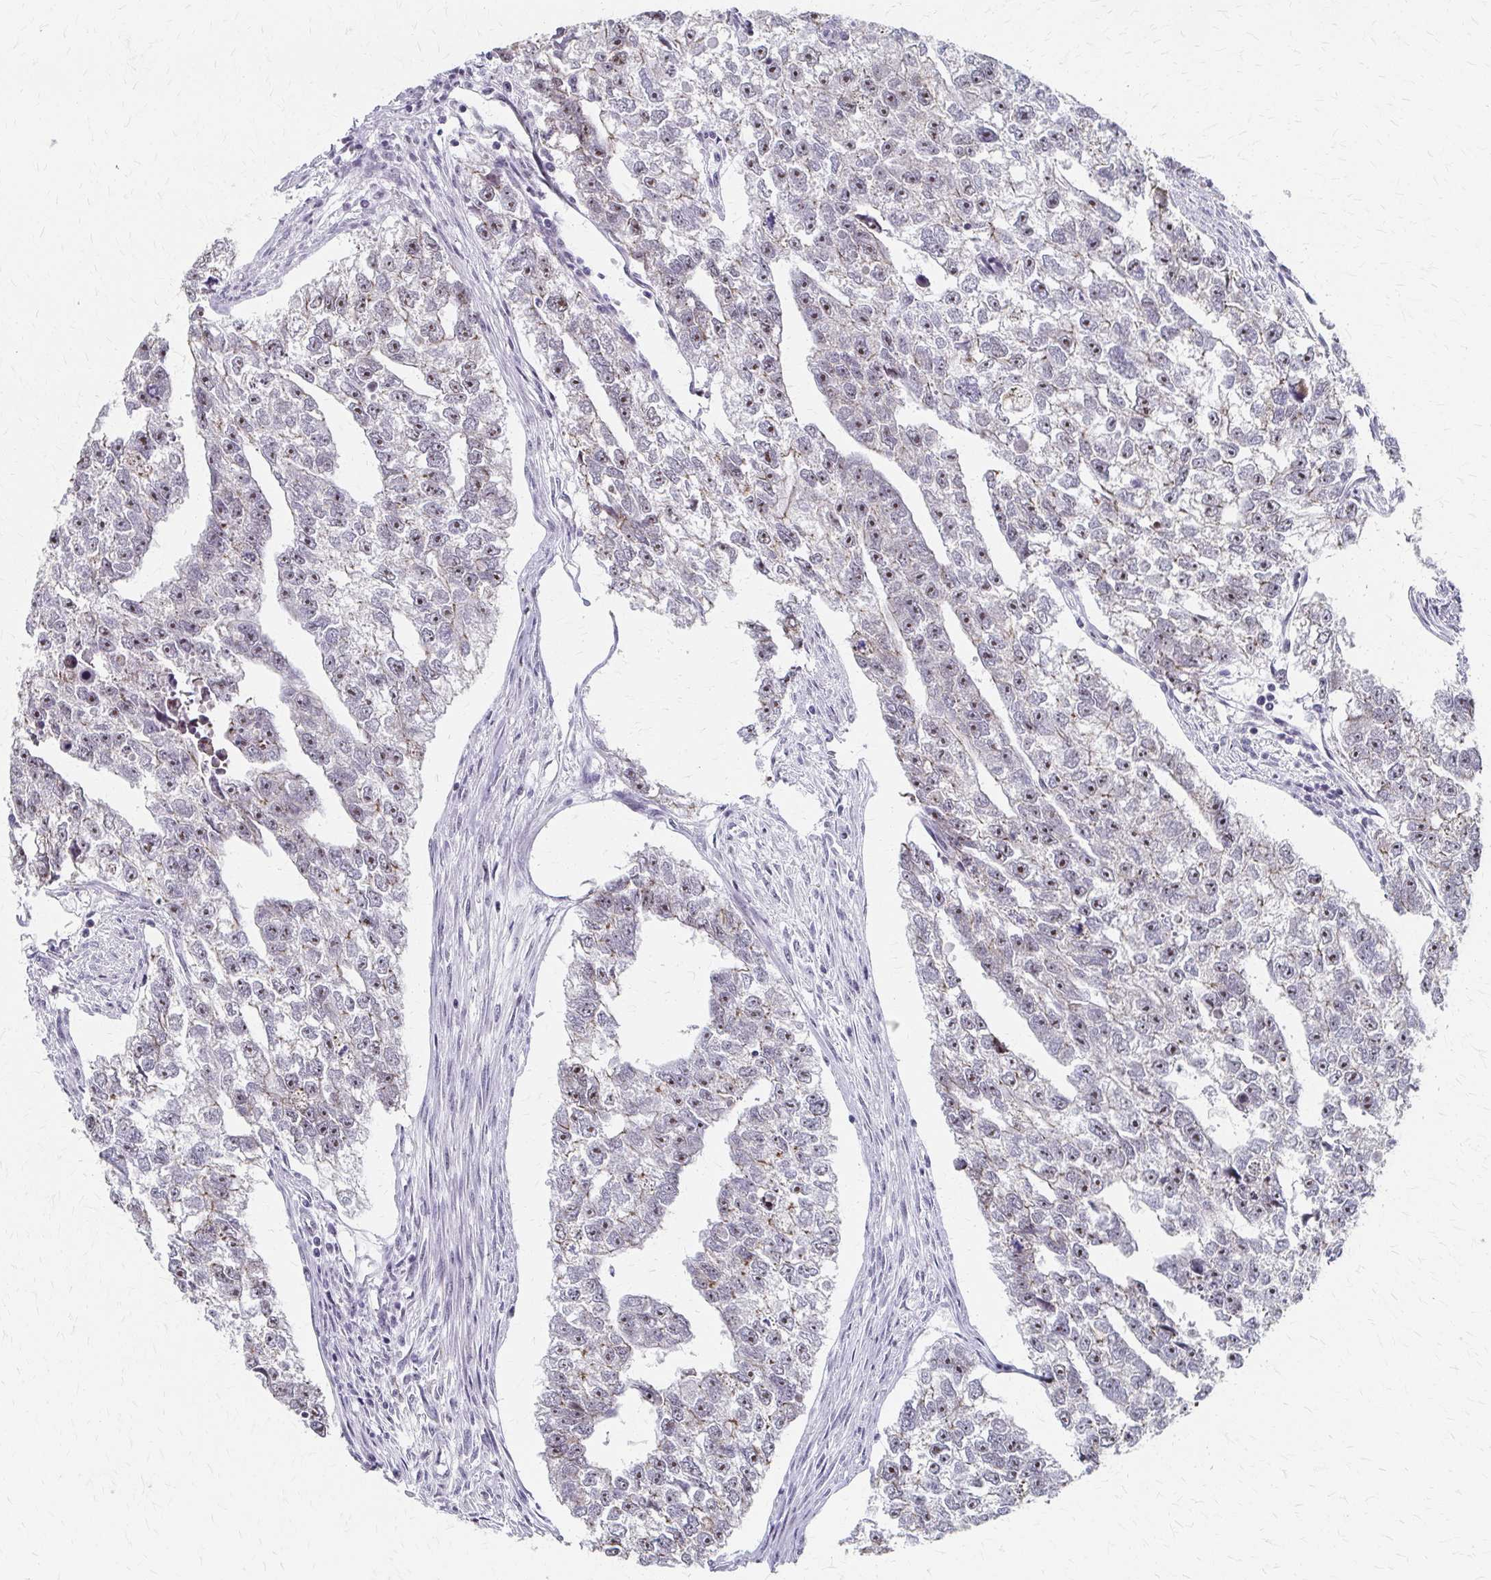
{"staining": {"intensity": "moderate", "quantity": "25%-75%", "location": "nuclear"}, "tissue": "testis cancer", "cell_type": "Tumor cells", "image_type": "cancer", "snomed": [{"axis": "morphology", "description": "Carcinoma, Embryonal, NOS"}, {"axis": "morphology", "description": "Teratoma, malignant, NOS"}, {"axis": "topography", "description": "Testis"}], "caption": "A micrograph of human testis cancer stained for a protein exhibits moderate nuclear brown staining in tumor cells. (DAB (3,3'-diaminobenzidine) IHC, brown staining for protein, blue staining for nuclei).", "gene": "PES1", "patient": {"sex": "male", "age": 44}}